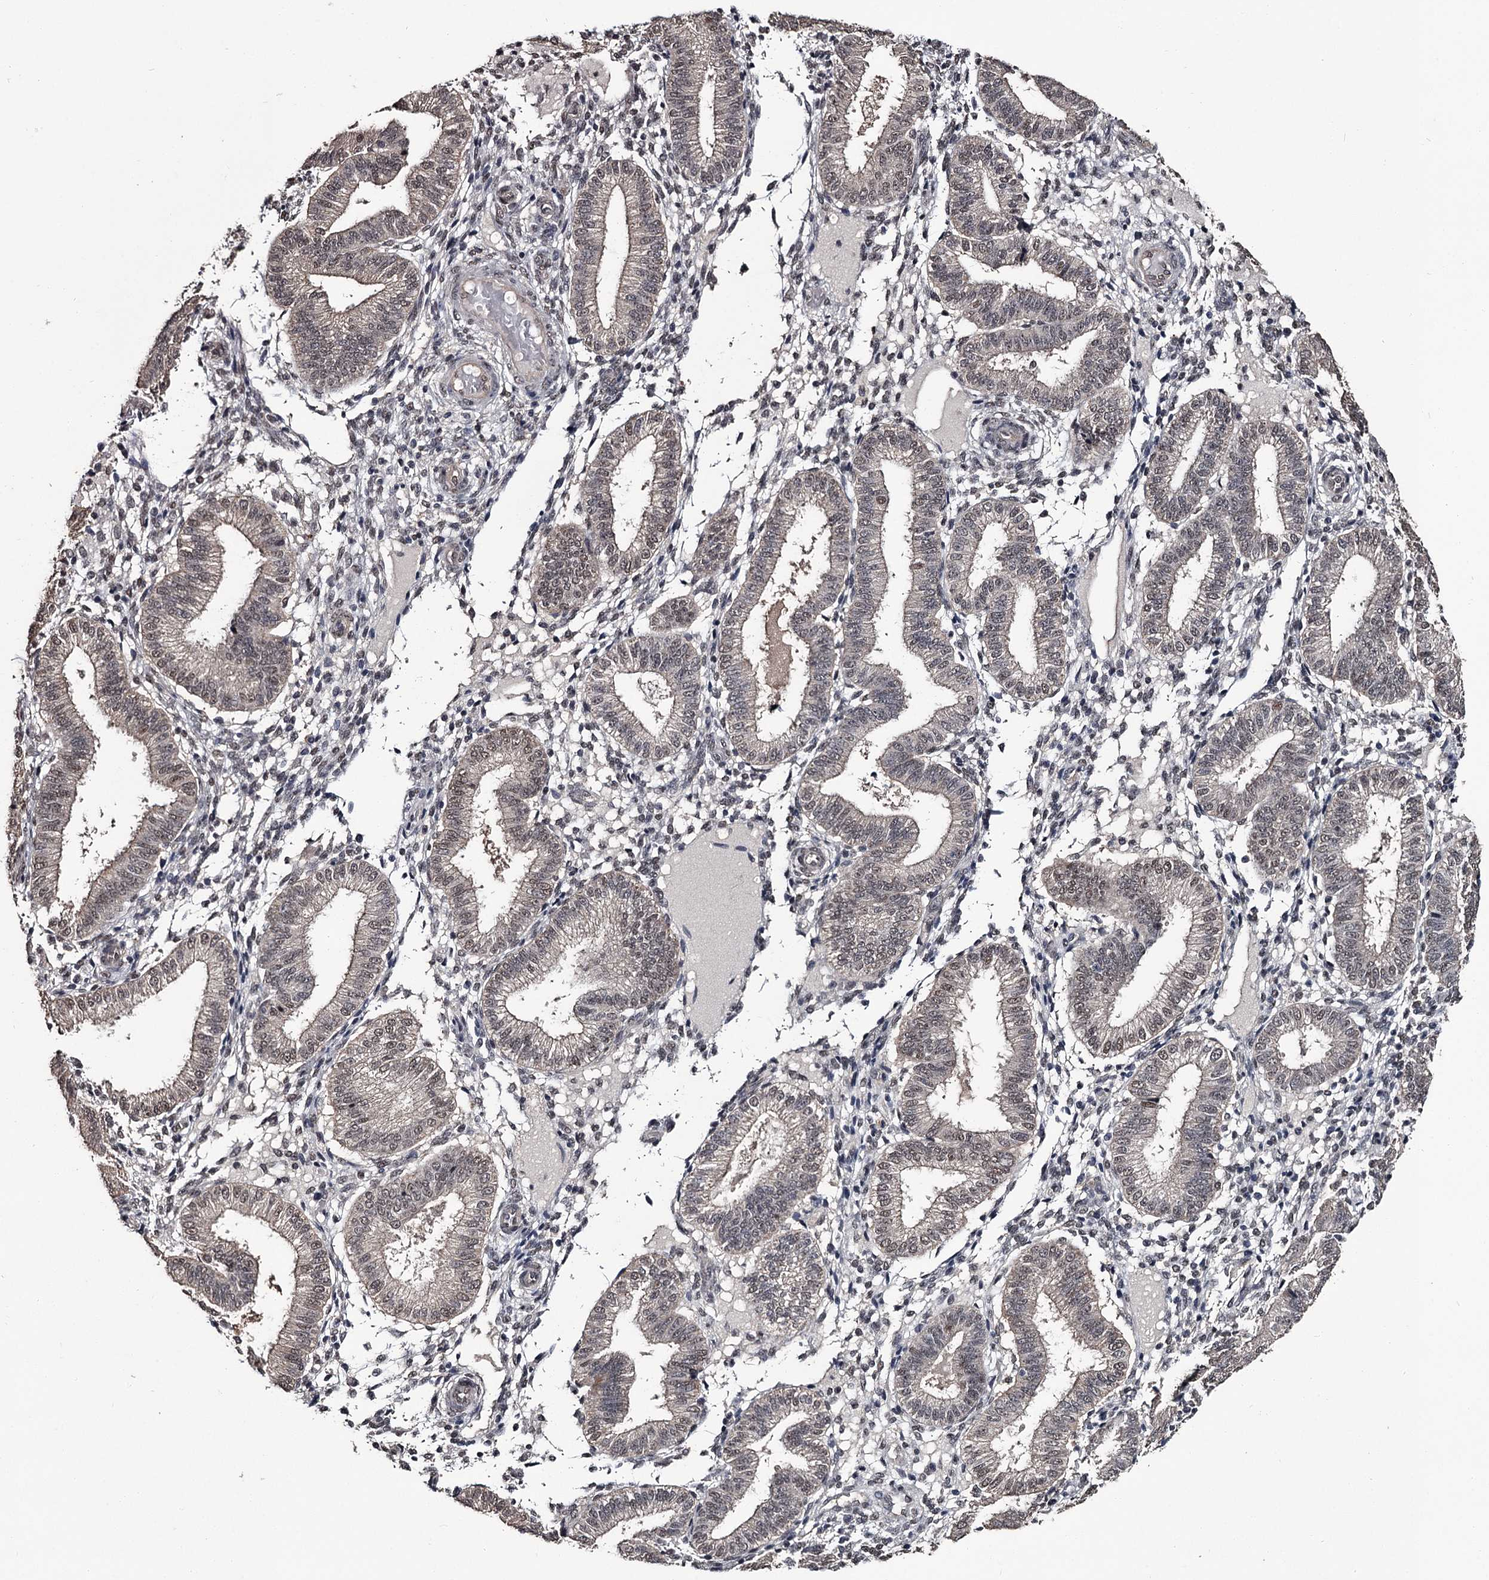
{"staining": {"intensity": "weak", "quantity": "<25%", "location": "nuclear"}, "tissue": "endometrium", "cell_type": "Cells in endometrial stroma", "image_type": "normal", "snomed": [{"axis": "morphology", "description": "Normal tissue, NOS"}, {"axis": "topography", "description": "Endometrium"}], "caption": "Endometrium stained for a protein using IHC reveals no expression cells in endometrial stroma.", "gene": "PRPF40B", "patient": {"sex": "female", "age": 39}}